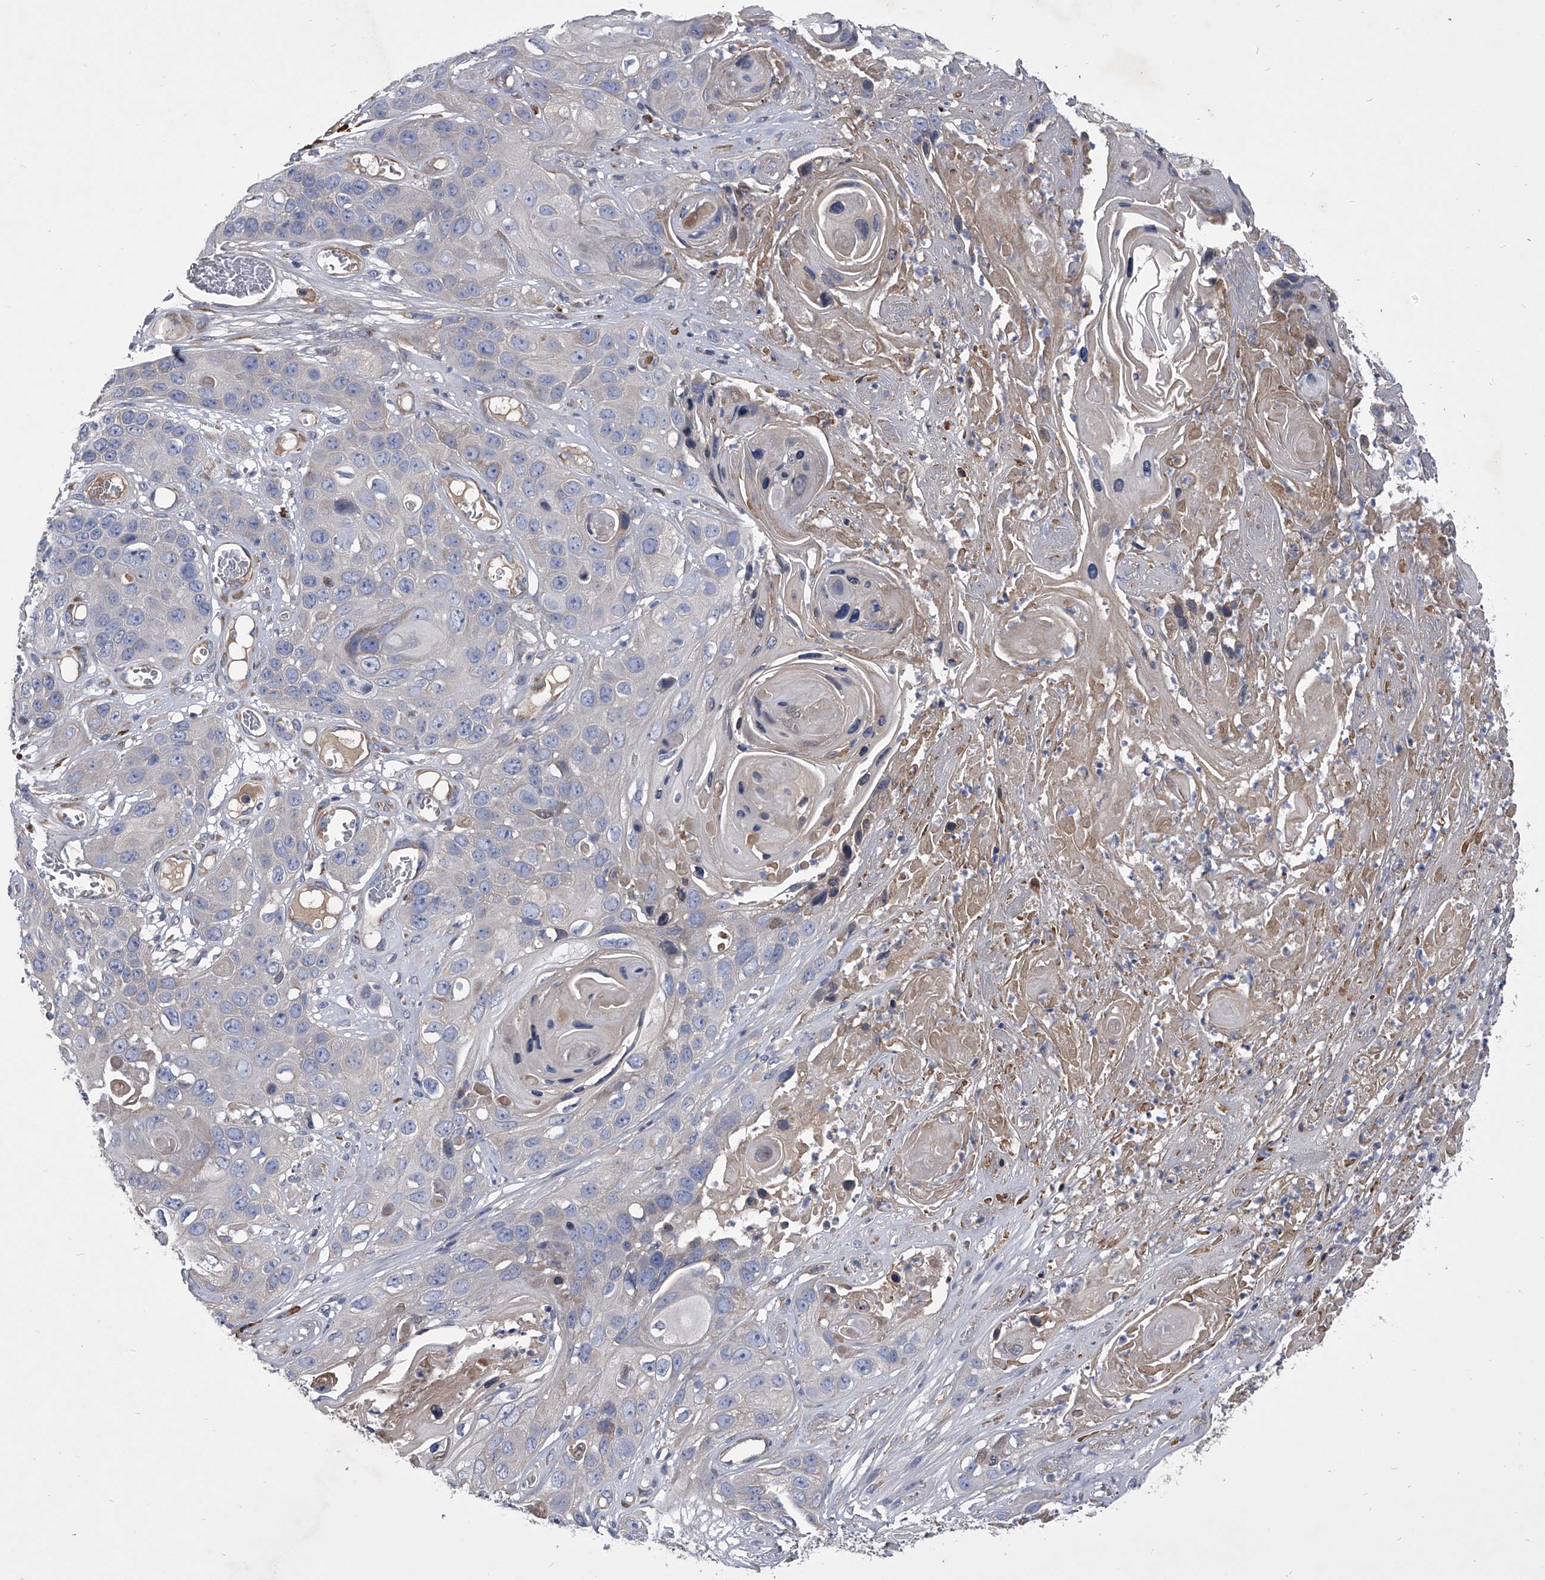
{"staining": {"intensity": "negative", "quantity": "none", "location": "none"}, "tissue": "skin cancer", "cell_type": "Tumor cells", "image_type": "cancer", "snomed": [{"axis": "morphology", "description": "Squamous cell carcinoma, NOS"}, {"axis": "topography", "description": "Skin"}], "caption": "Tumor cells are negative for brown protein staining in skin squamous cell carcinoma.", "gene": "CCR4", "patient": {"sex": "male", "age": 55}}